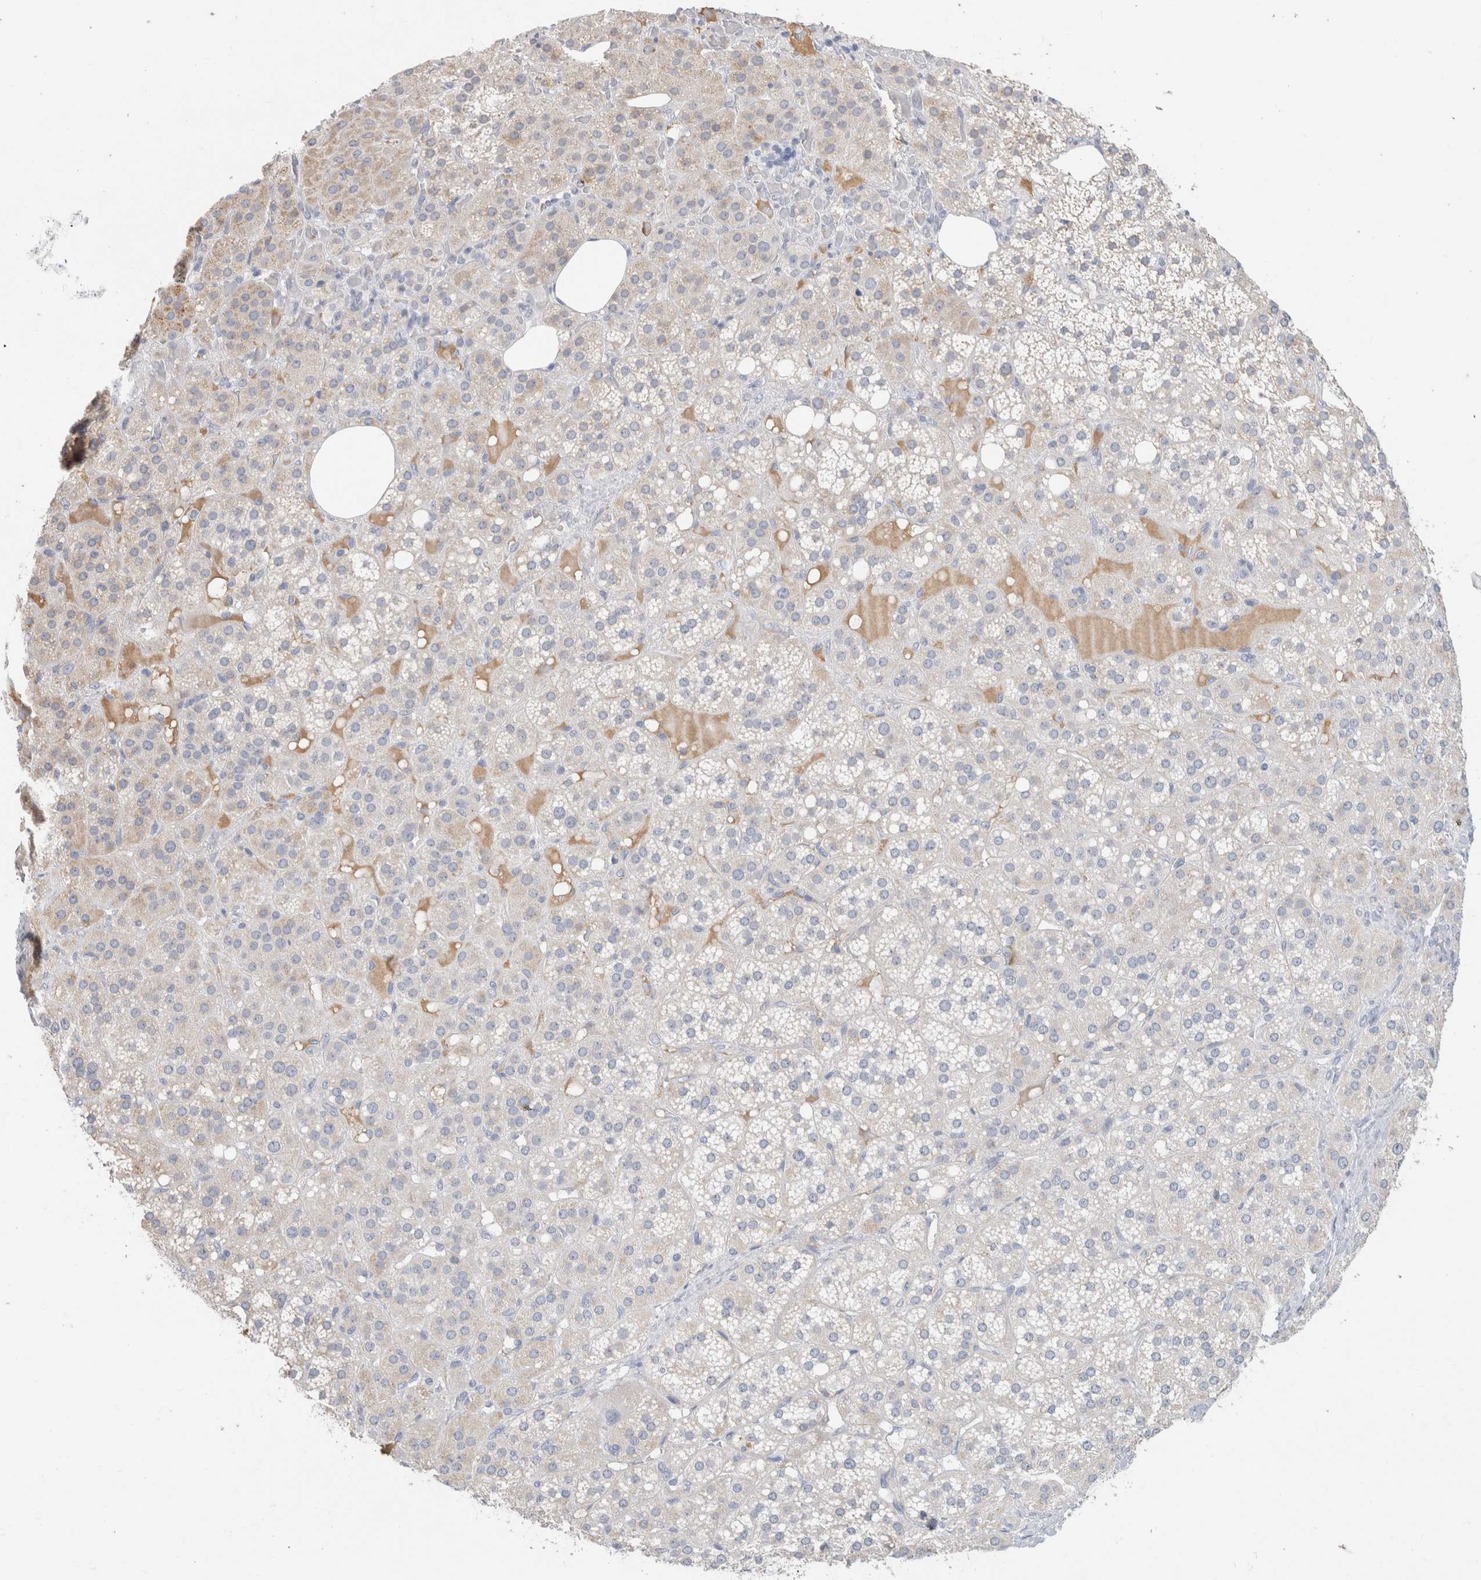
{"staining": {"intensity": "moderate", "quantity": "<25%", "location": "cytoplasmic/membranous"}, "tissue": "adrenal gland", "cell_type": "Glandular cells", "image_type": "normal", "snomed": [{"axis": "morphology", "description": "Normal tissue, NOS"}, {"axis": "topography", "description": "Adrenal gland"}], "caption": "High-power microscopy captured an IHC photomicrograph of normal adrenal gland, revealing moderate cytoplasmic/membranous staining in approximately <25% of glandular cells. Ihc stains the protein in brown and the nuclei are stained blue.", "gene": "SCGB1A1", "patient": {"sex": "female", "age": 59}}